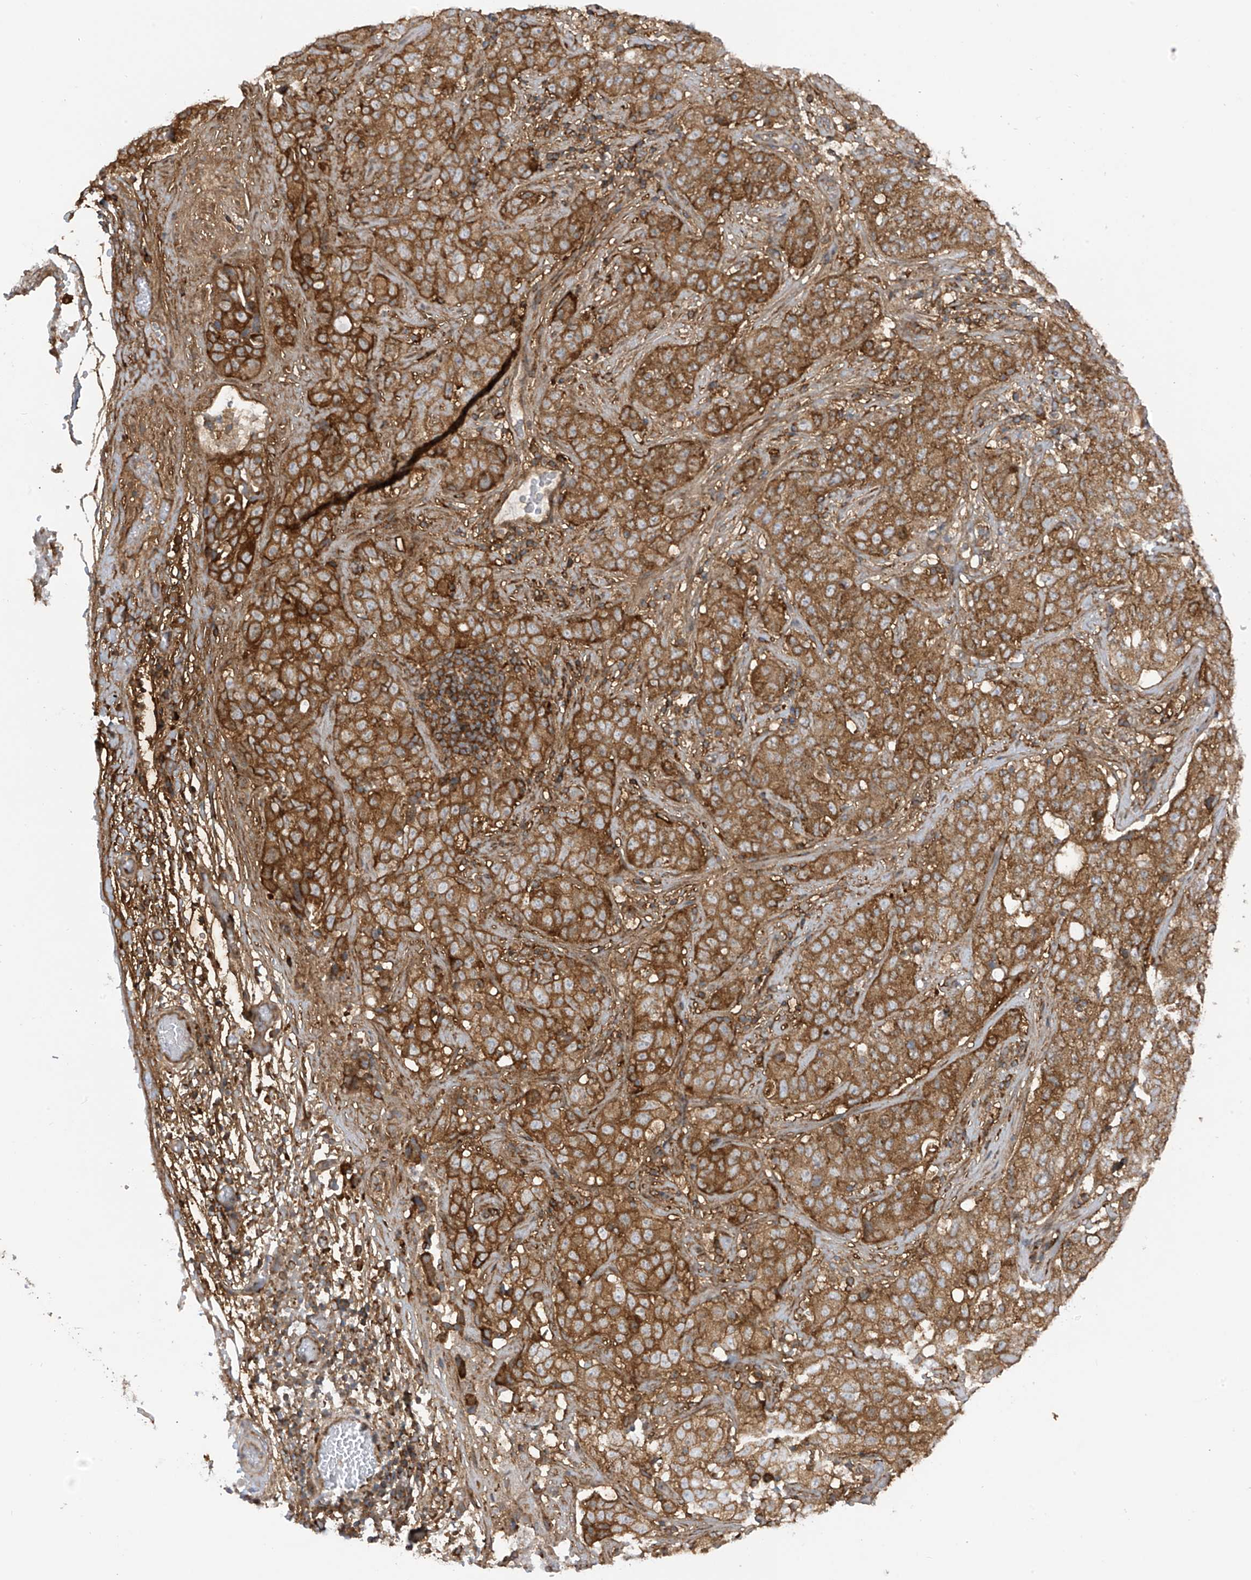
{"staining": {"intensity": "strong", "quantity": ">75%", "location": "cytoplasmic/membranous"}, "tissue": "stomach cancer", "cell_type": "Tumor cells", "image_type": "cancer", "snomed": [{"axis": "morphology", "description": "Normal tissue, NOS"}, {"axis": "morphology", "description": "Adenocarcinoma, NOS"}, {"axis": "topography", "description": "Lymph node"}, {"axis": "topography", "description": "Stomach"}], "caption": "Human stomach adenocarcinoma stained with a brown dye exhibits strong cytoplasmic/membranous positive staining in about >75% of tumor cells.", "gene": "REPS1", "patient": {"sex": "male", "age": 48}}